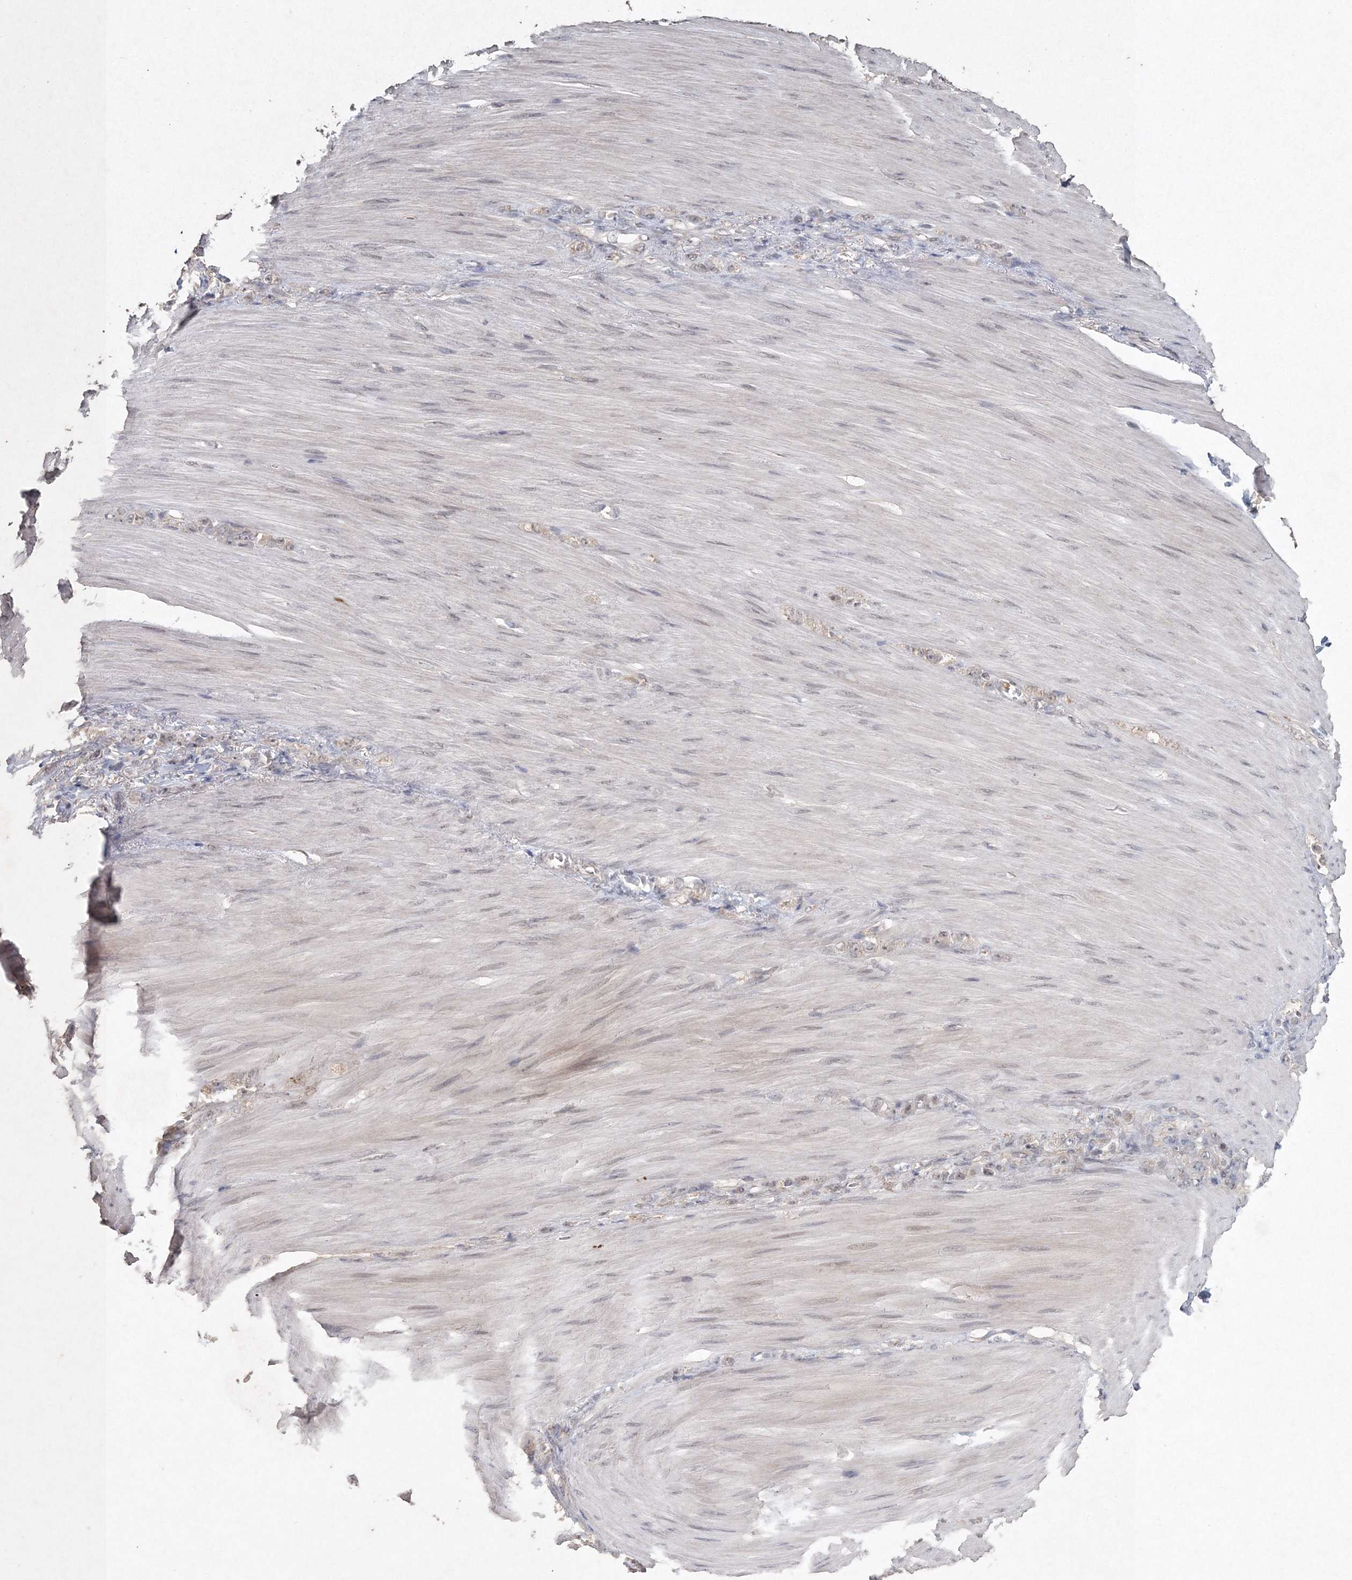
{"staining": {"intensity": "weak", "quantity": "25%-75%", "location": "cytoplasmic/membranous"}, "tissue": "stomach cancer", "cell_type": "Tumor cells", "image_type": "cancer", "snomed": [{"axis": "morphology", "description": "Normal tissue, NOS"}, {"axis": "morphology", "description": "Adenocarcinoma, NOS"}, {"axis": "topography", "description": "Stomach"}], "caption": "Protein expression analysis of human adenocarcinoma (stomach) reveals weak cytoplasmic/membranous staining in approximately 25%-75% of tumor cells.", "gene": "UIMC1", "patient": {"sex": "male", "age": 82}}